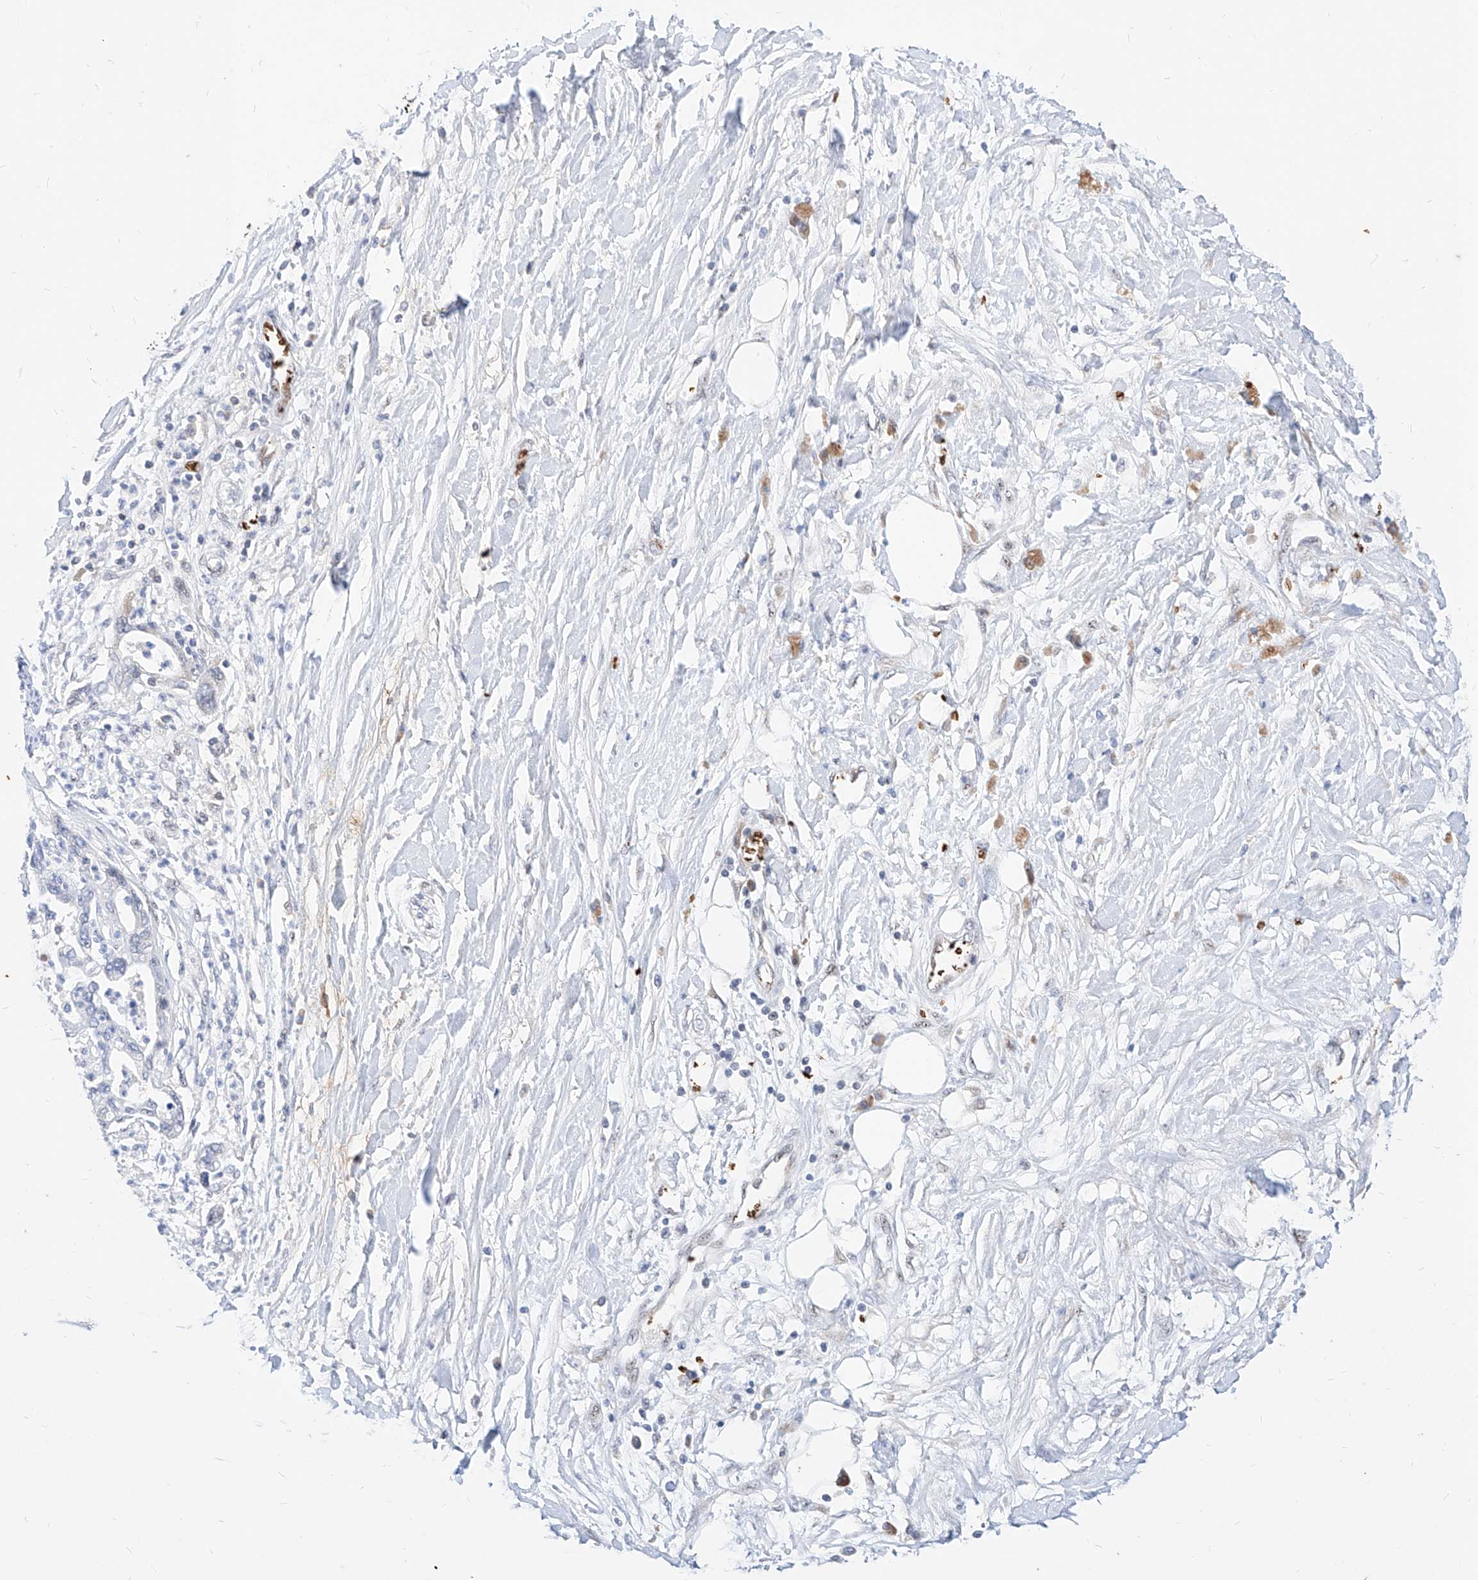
{"staining": {"intensity": "negative", "quantity": "none", "location": "none"}, "tissue": "pancreatic cancer", "cell_type": "Tumor cells", "image_type": "cancer", "snomed": [{"axis": "morphology", "description": "Adenocarcinoma, NOS"}, {"axis": "topography", "description": "Pancreas"}], "caption": "Human pancreatic adenocarcinoma stained for a protein using immunohistochemistry (IHC) shows no staining in tumor cells.", "gene": "ZFP42", "patient": {"sex": "male", "age": 56}}